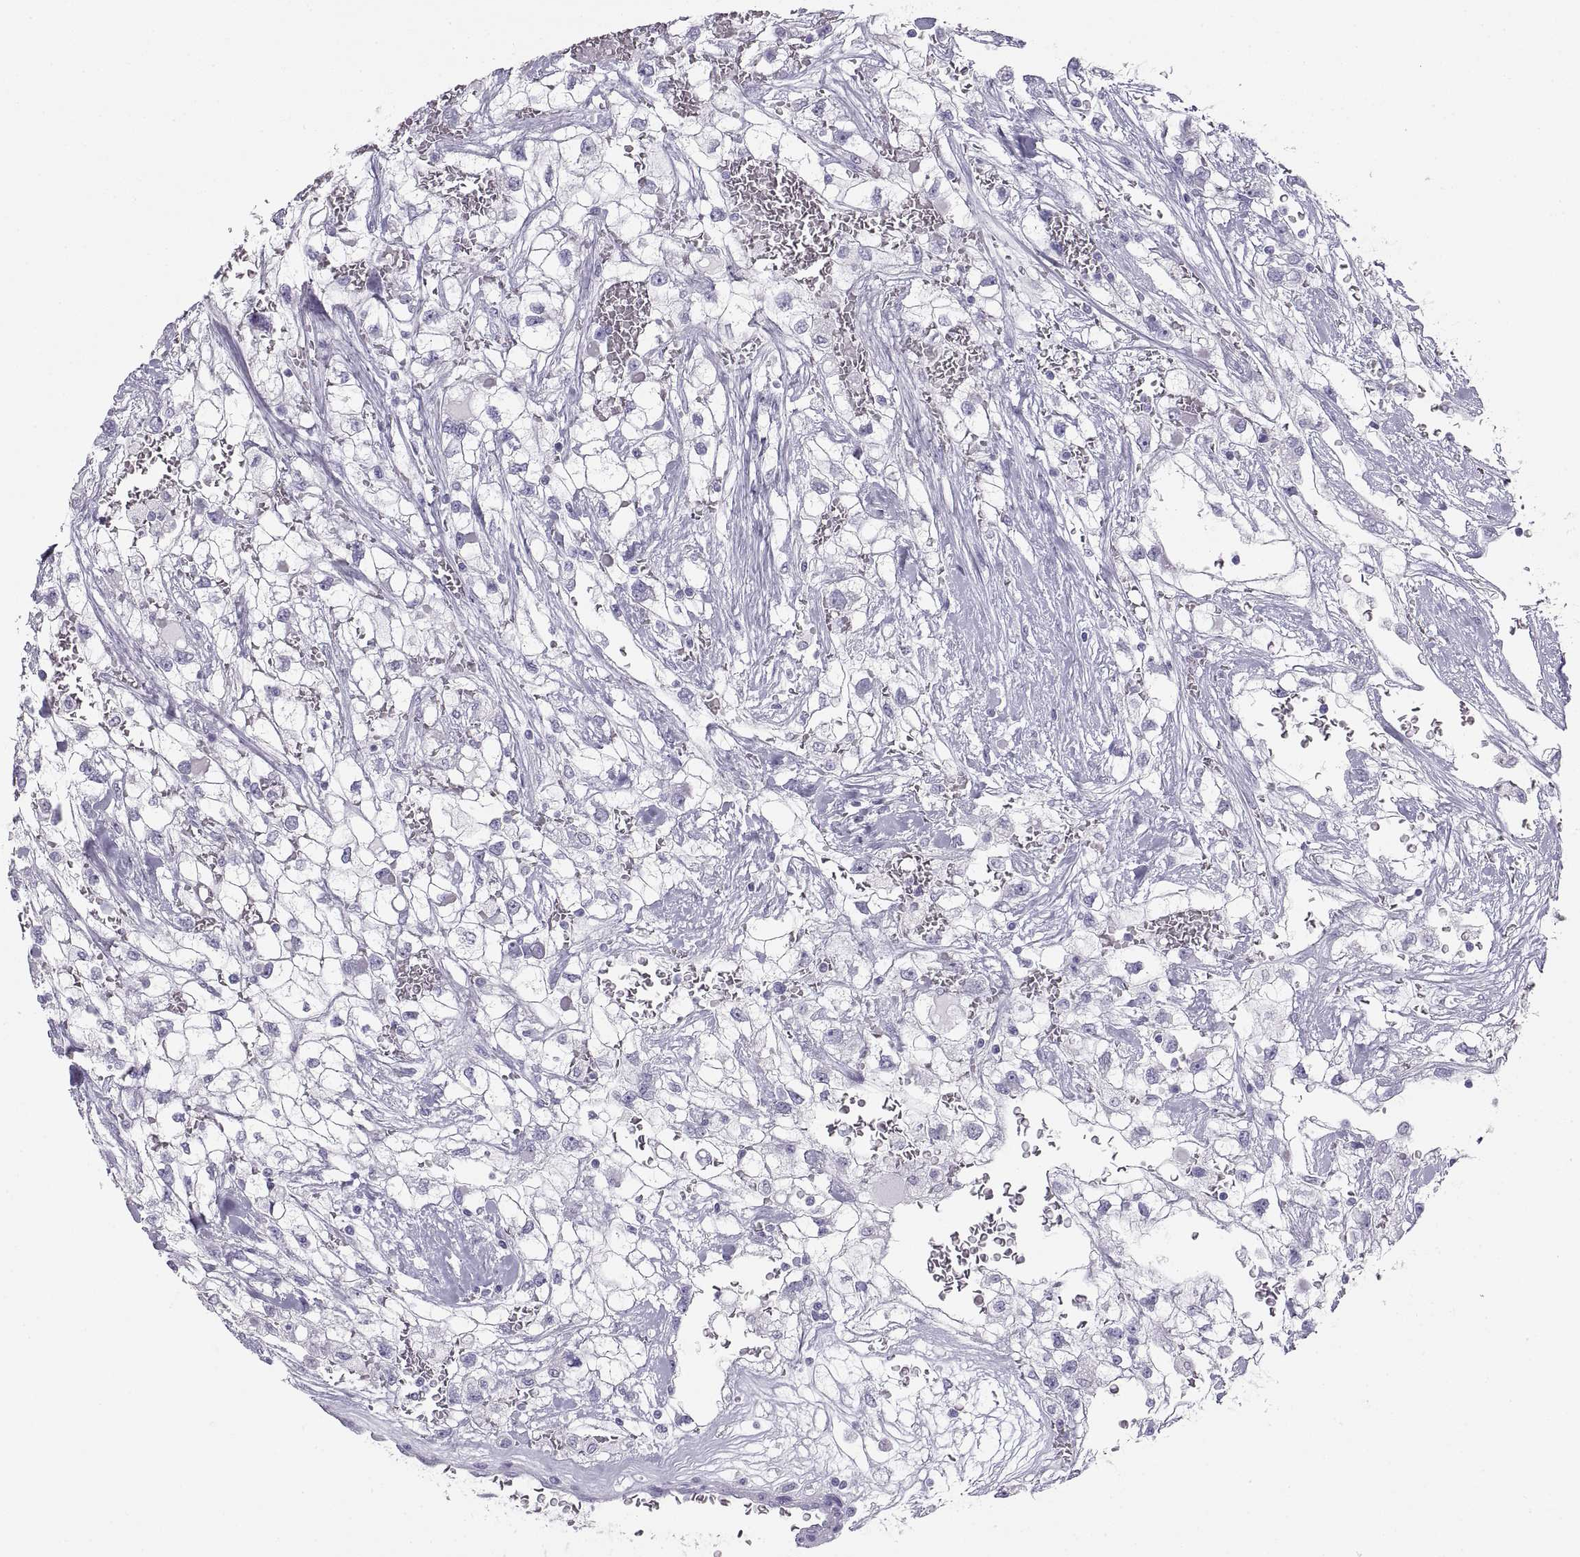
{"staining": {"intensity": "negative", "quantity": "none", "location": "none"}, "tissue": "renal cancer", "cell_type": "Tumor cells", "image_type": "cancer", "snomed": [{"axis": "morphology", "description": "Adenocarcinoma, NOS"}, {"axis": "topography", "description": "Kidney"}], "caption": "Human renal cancer (adenocarcinoma) stained for a protein using immunohistochemistry (IHC) displays no expression in tumor cells.", "gene": "SEMG1", "patient": {"sex": "male", "age": 59}}